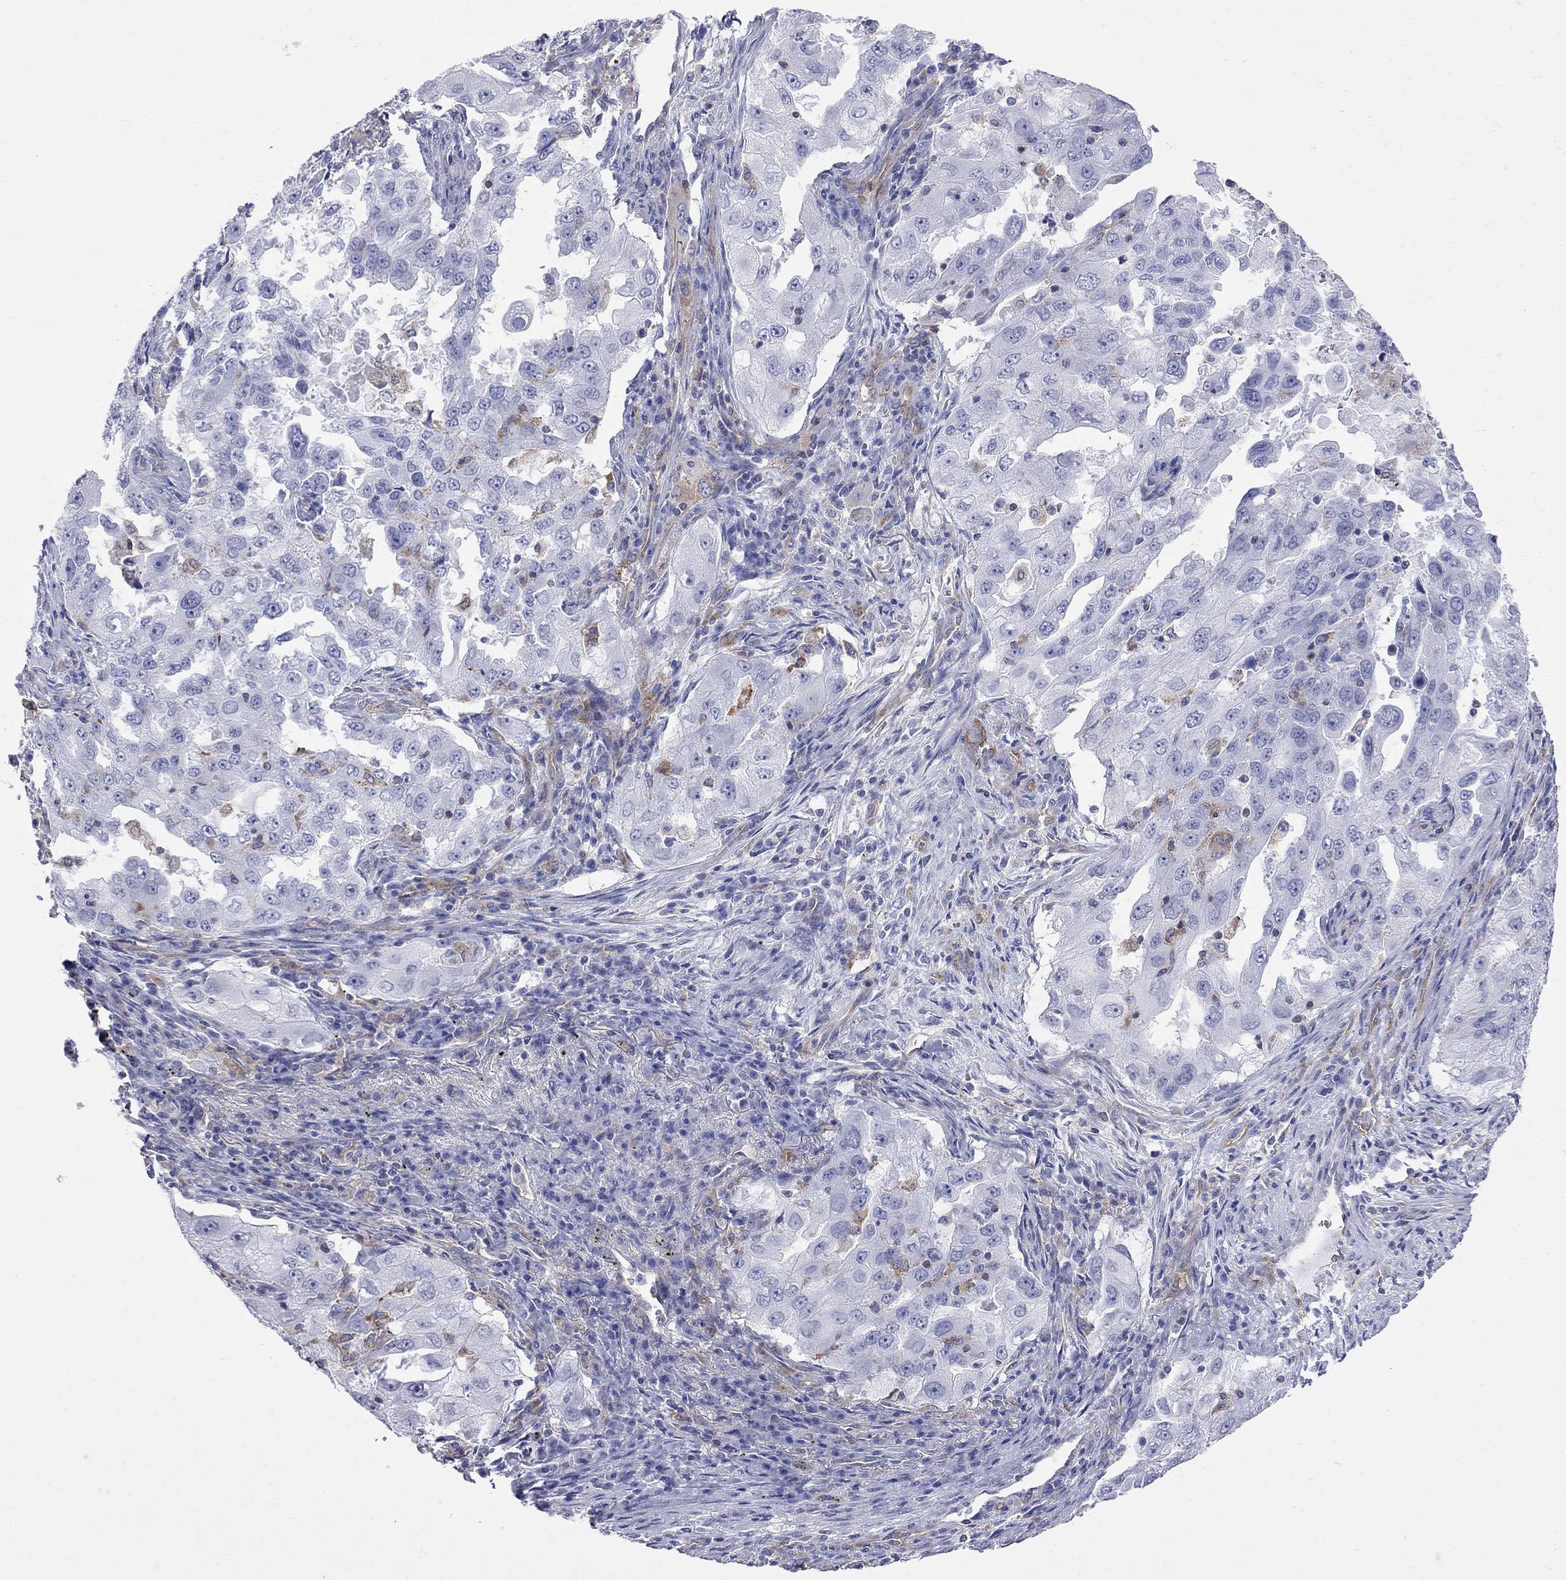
{"staining": {"intensity": "negative", "quantity": "none", "location": "none"}, "tissue": "lung cancer", "cell_type": "Tumor cells", "image_type": "cancer", "snomed": [{"axis": "morphology", "description": "Adenocarcinoma, NOS"}, {"axis": "topography", "description": "Lung"}], "caption": "Tumor cells are negative for brown protein staining in lung cancer.", "gene": "ABI3", "patient": {"sex": "female", "age": 61}}